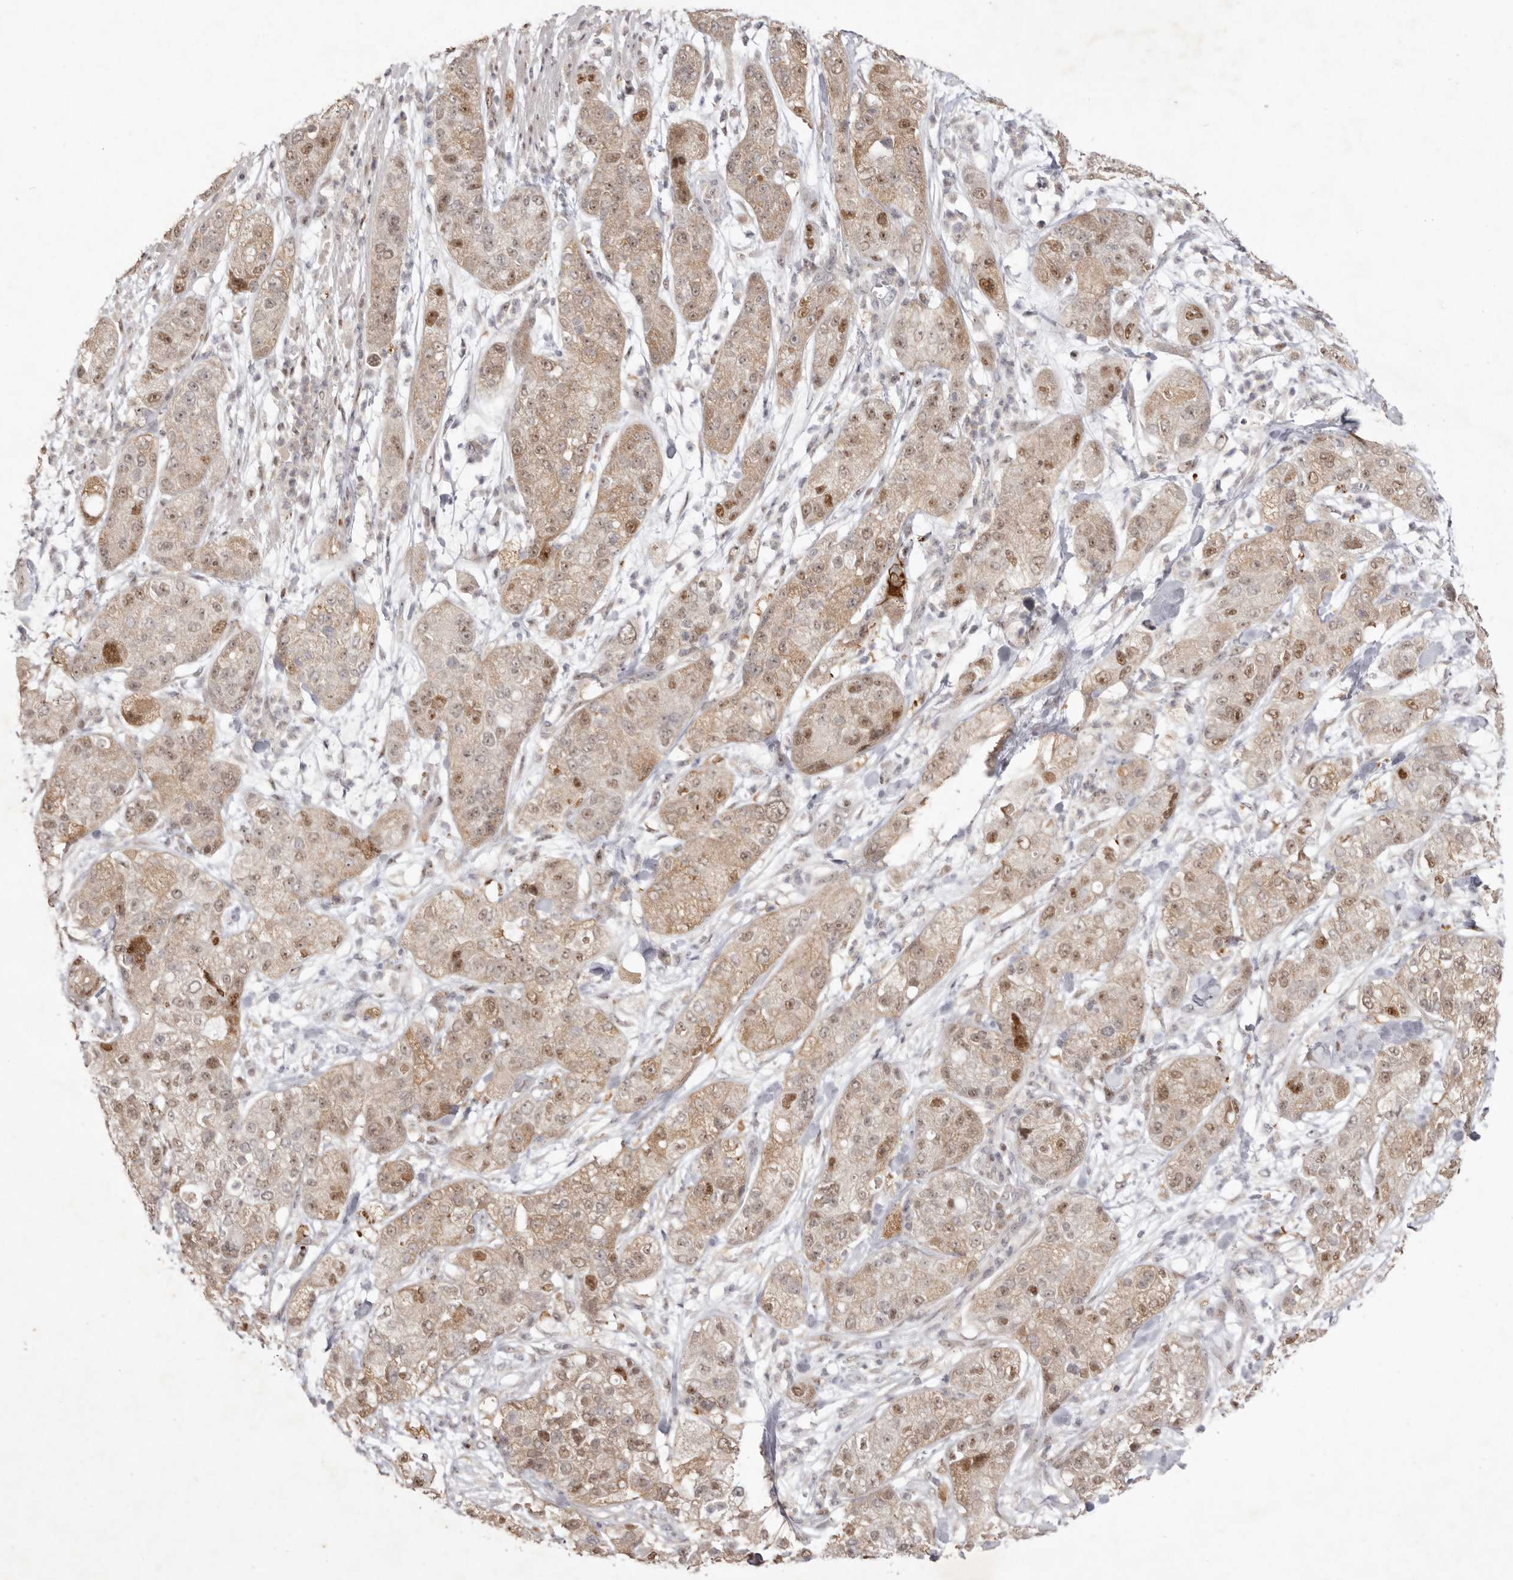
{"staining": {"intensity": "moderate", "quantity": ">75%", "location": "cytoplasmic/membranous,nuclear"}, "tissue": "pancreatic cancer", "cell_type": "Tumor cells", "image_type": "cancer", "snomed": [{"axis": "morphology", "description": "Adenocarcinoma, NOS"}, {"axis": "topography", "description": "Pancreas"}], "caption": "Immunohistochemical staining of adenocarcinoma (pancreatic) demonstrates medium levels of moderate cytoplasmic/membranous and nuclear protein positivity in about >75% of tumor cells.", "gene": "TADA1", "patient": {"sex": "female", "age": 78}}